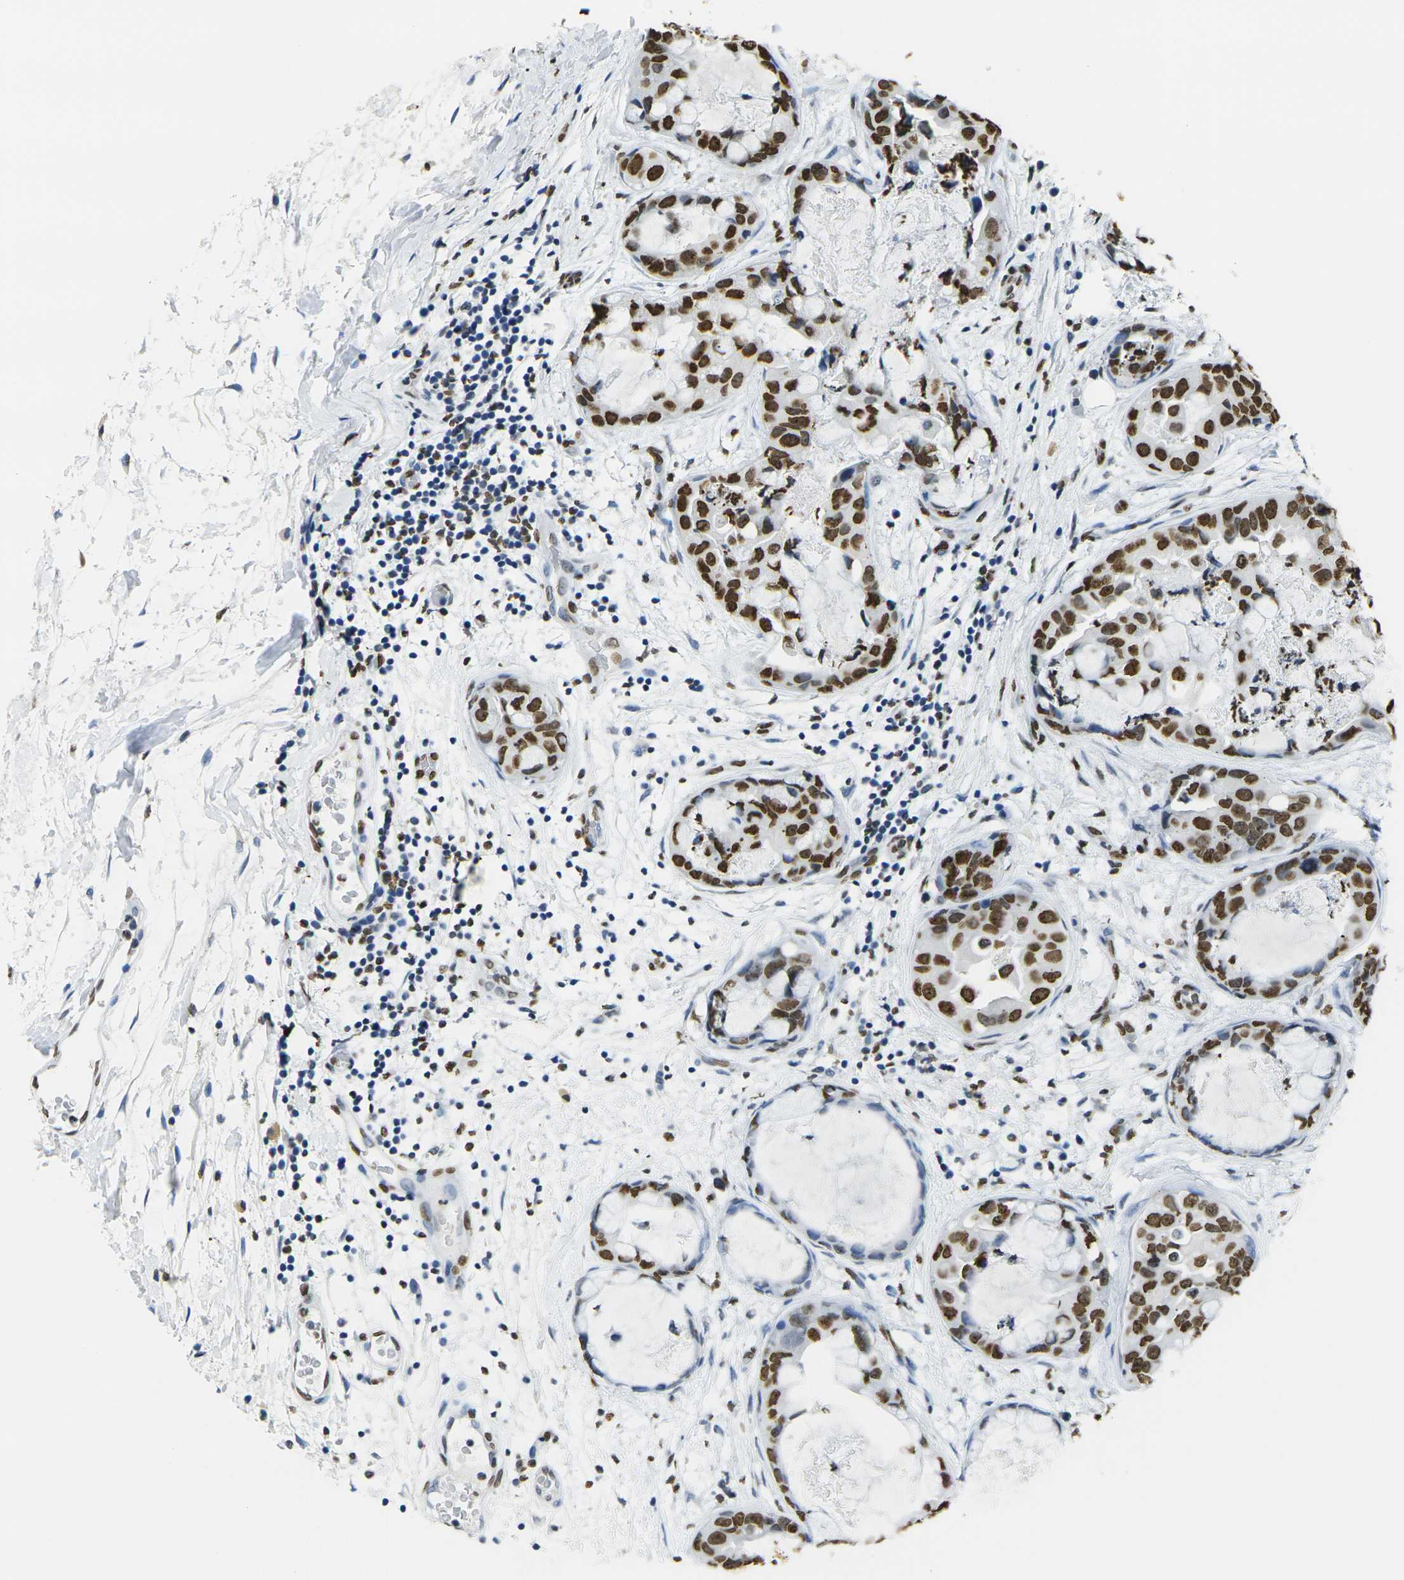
{"staining": {"intensity": "strong", "quantity": ">75%", "location": "nuclear"}, "tissue": "breast cancer", "cell_type": "Tumor cells", "image_type": "cancer", "snomed": [{"axis": "morphology", "description": "Duct carcinoma"}, {"axis": "topography", "description": "Breast"}], "caption": "Human infiltrating ductal carcinoma (breast) stained with a protein marker reveals strong staining in tumor cells.", "gene": "DRAXIN", "patient": {"sex": "female", "age": 40}}